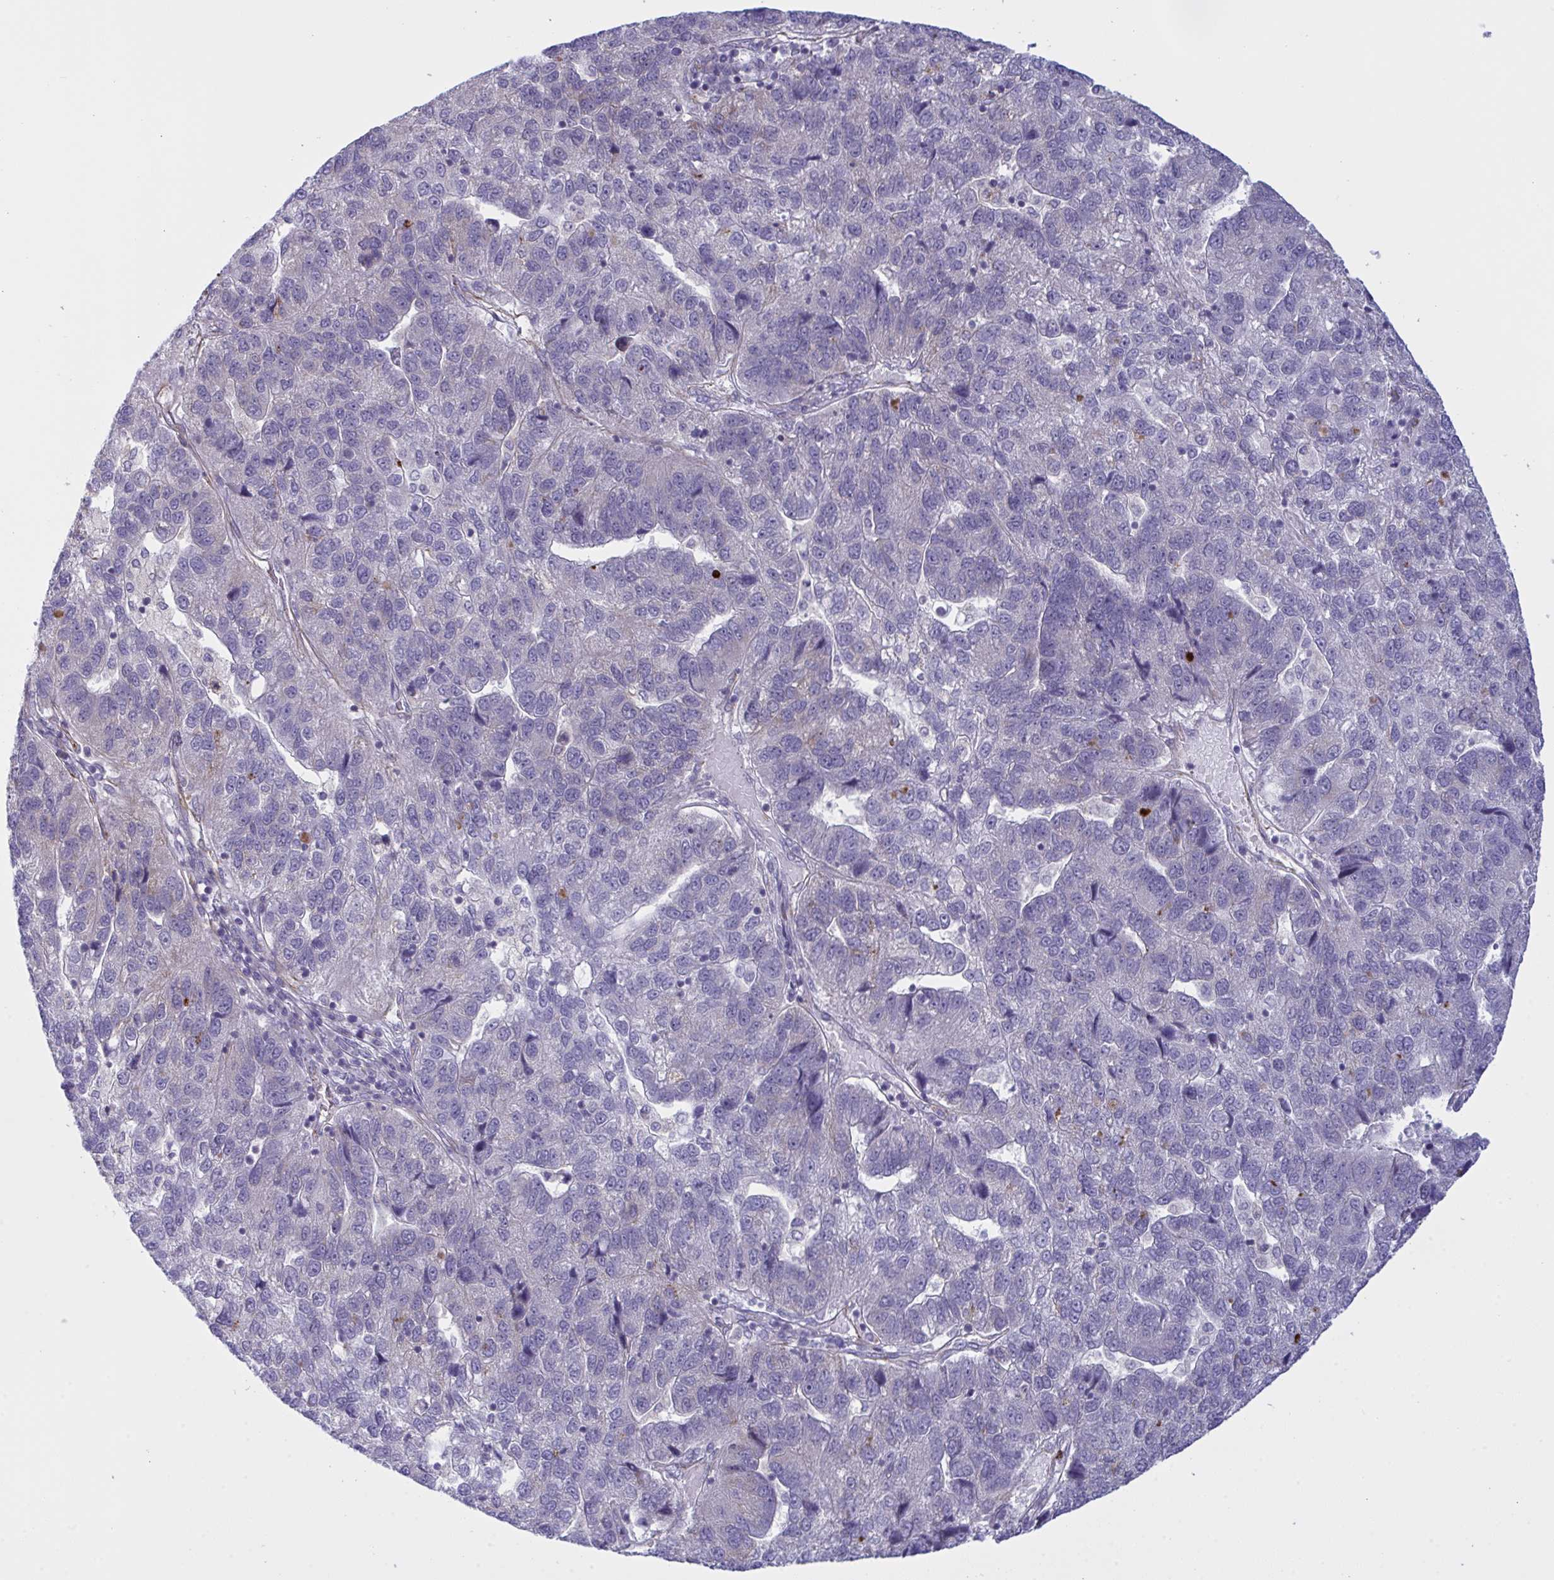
{"staining": {"intensity": "negative", "quantity": "none", "location": "none"}, "tissue": "pancreatic cancer", "cell_type": "Tumor cells", "image_type": "cancer", "snomed": [{"axis": "morphology", "description": "Adenocarcinoma, NOS"}, {"axis": "topography", "description": "Pancreas"}], "caption": "Immunohistochemistry of human pancreatic adenocarcinoma exhibits no staining in tumor cells.", "gene": "DCBLD1", "patient": {"sex": "female", "age": 61}}